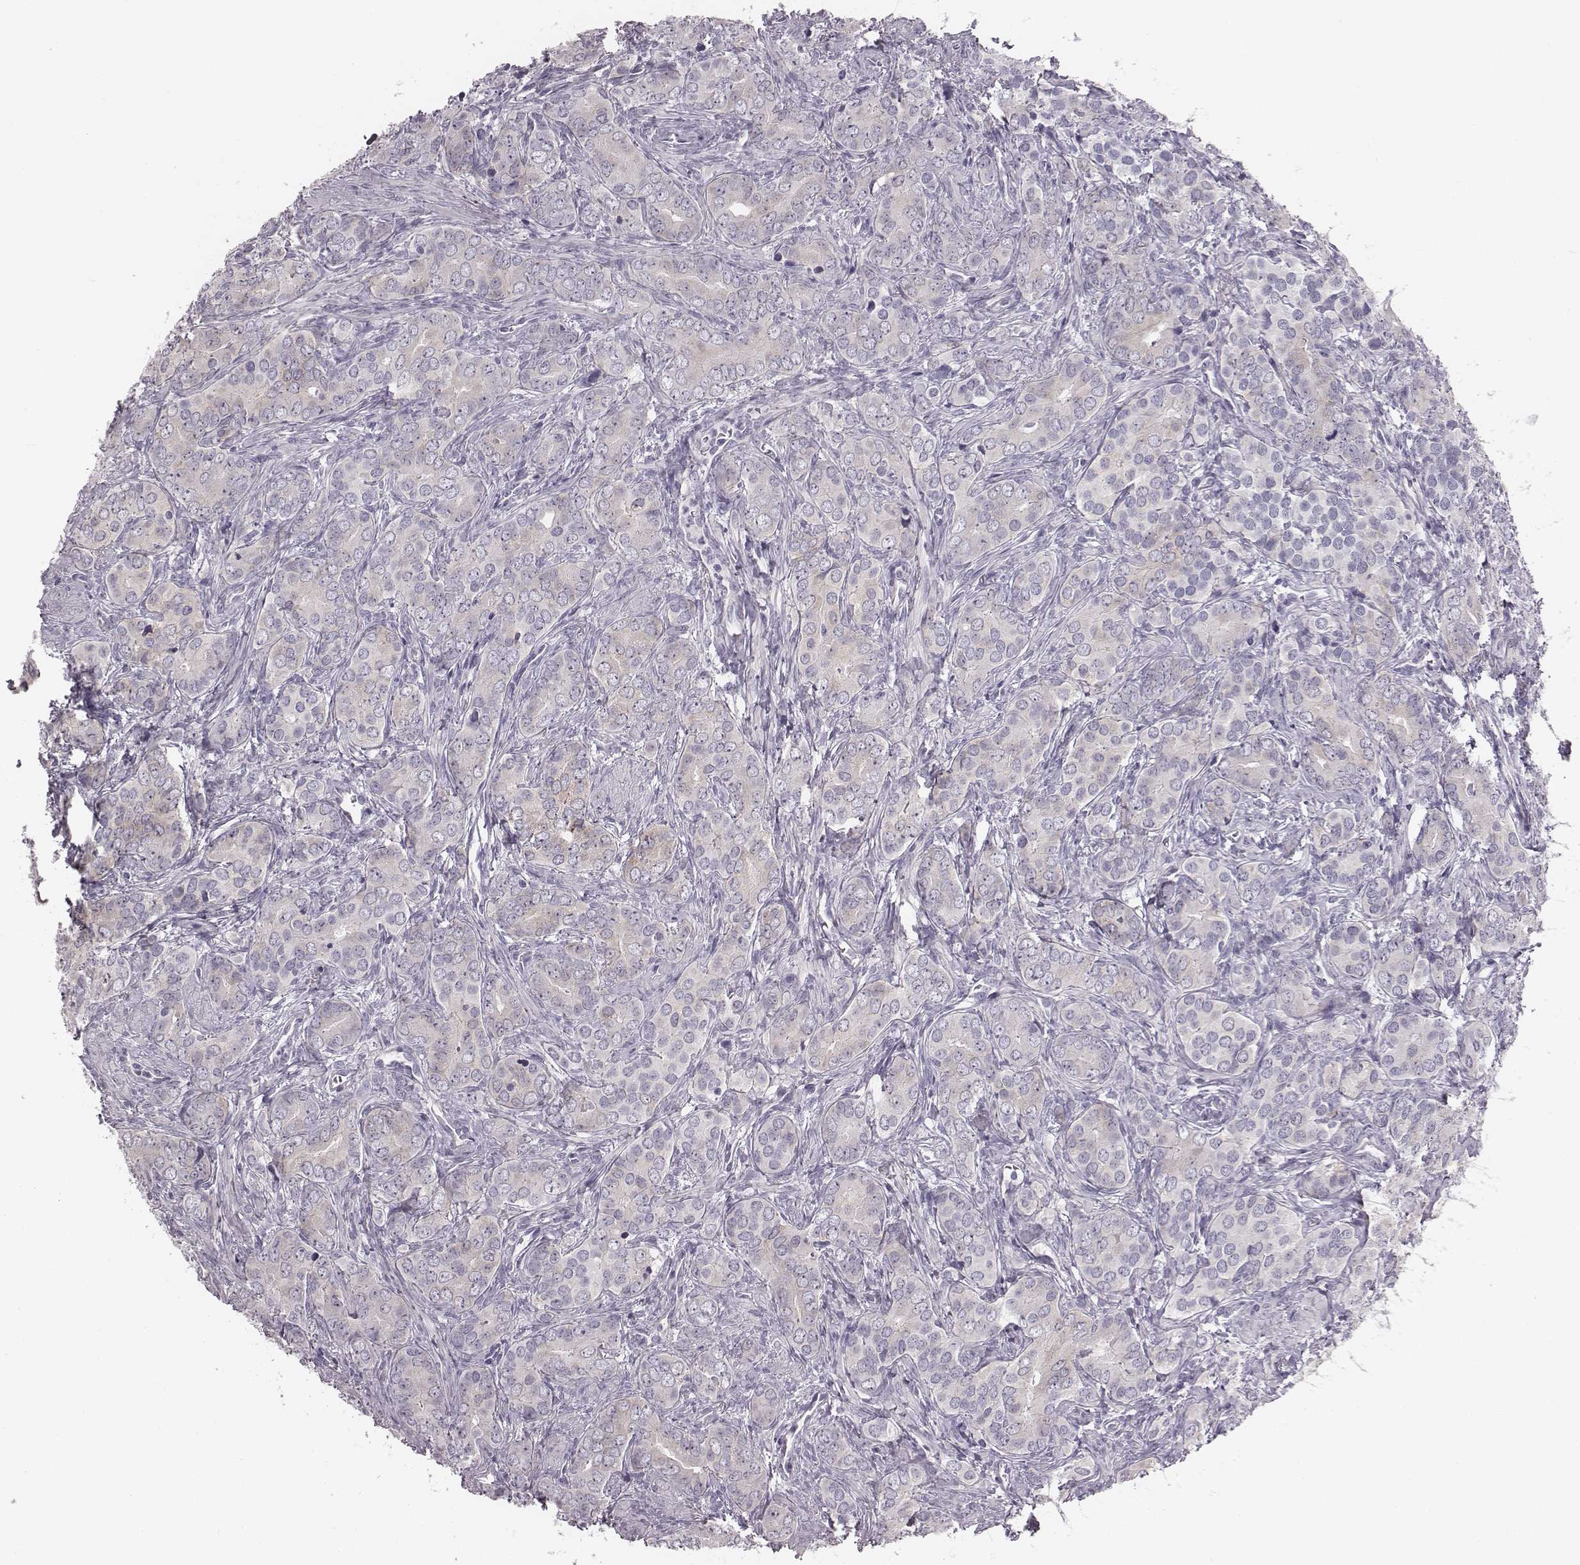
{"staining": {"intensity": "negative", "quantity": "none", "location": "none"}, "tissue": "prostate cancer", "cell_type": "Tumor cells", "image_type": "cancer", "snomed": [{"axis": "morphology", "description": "Adenocarcinoma, High grade"}, {"axis": "topography", "description": "Prostate"}], "caption": "IHC photomicrograph of neoplastic tissue: human adenocarcinoma (high-grade) (prostate) stained with DAB reveals no significant protein staining in tumor cells.", "gene": "PDE8B", "patient": {"sex": "male", "age": 84}}